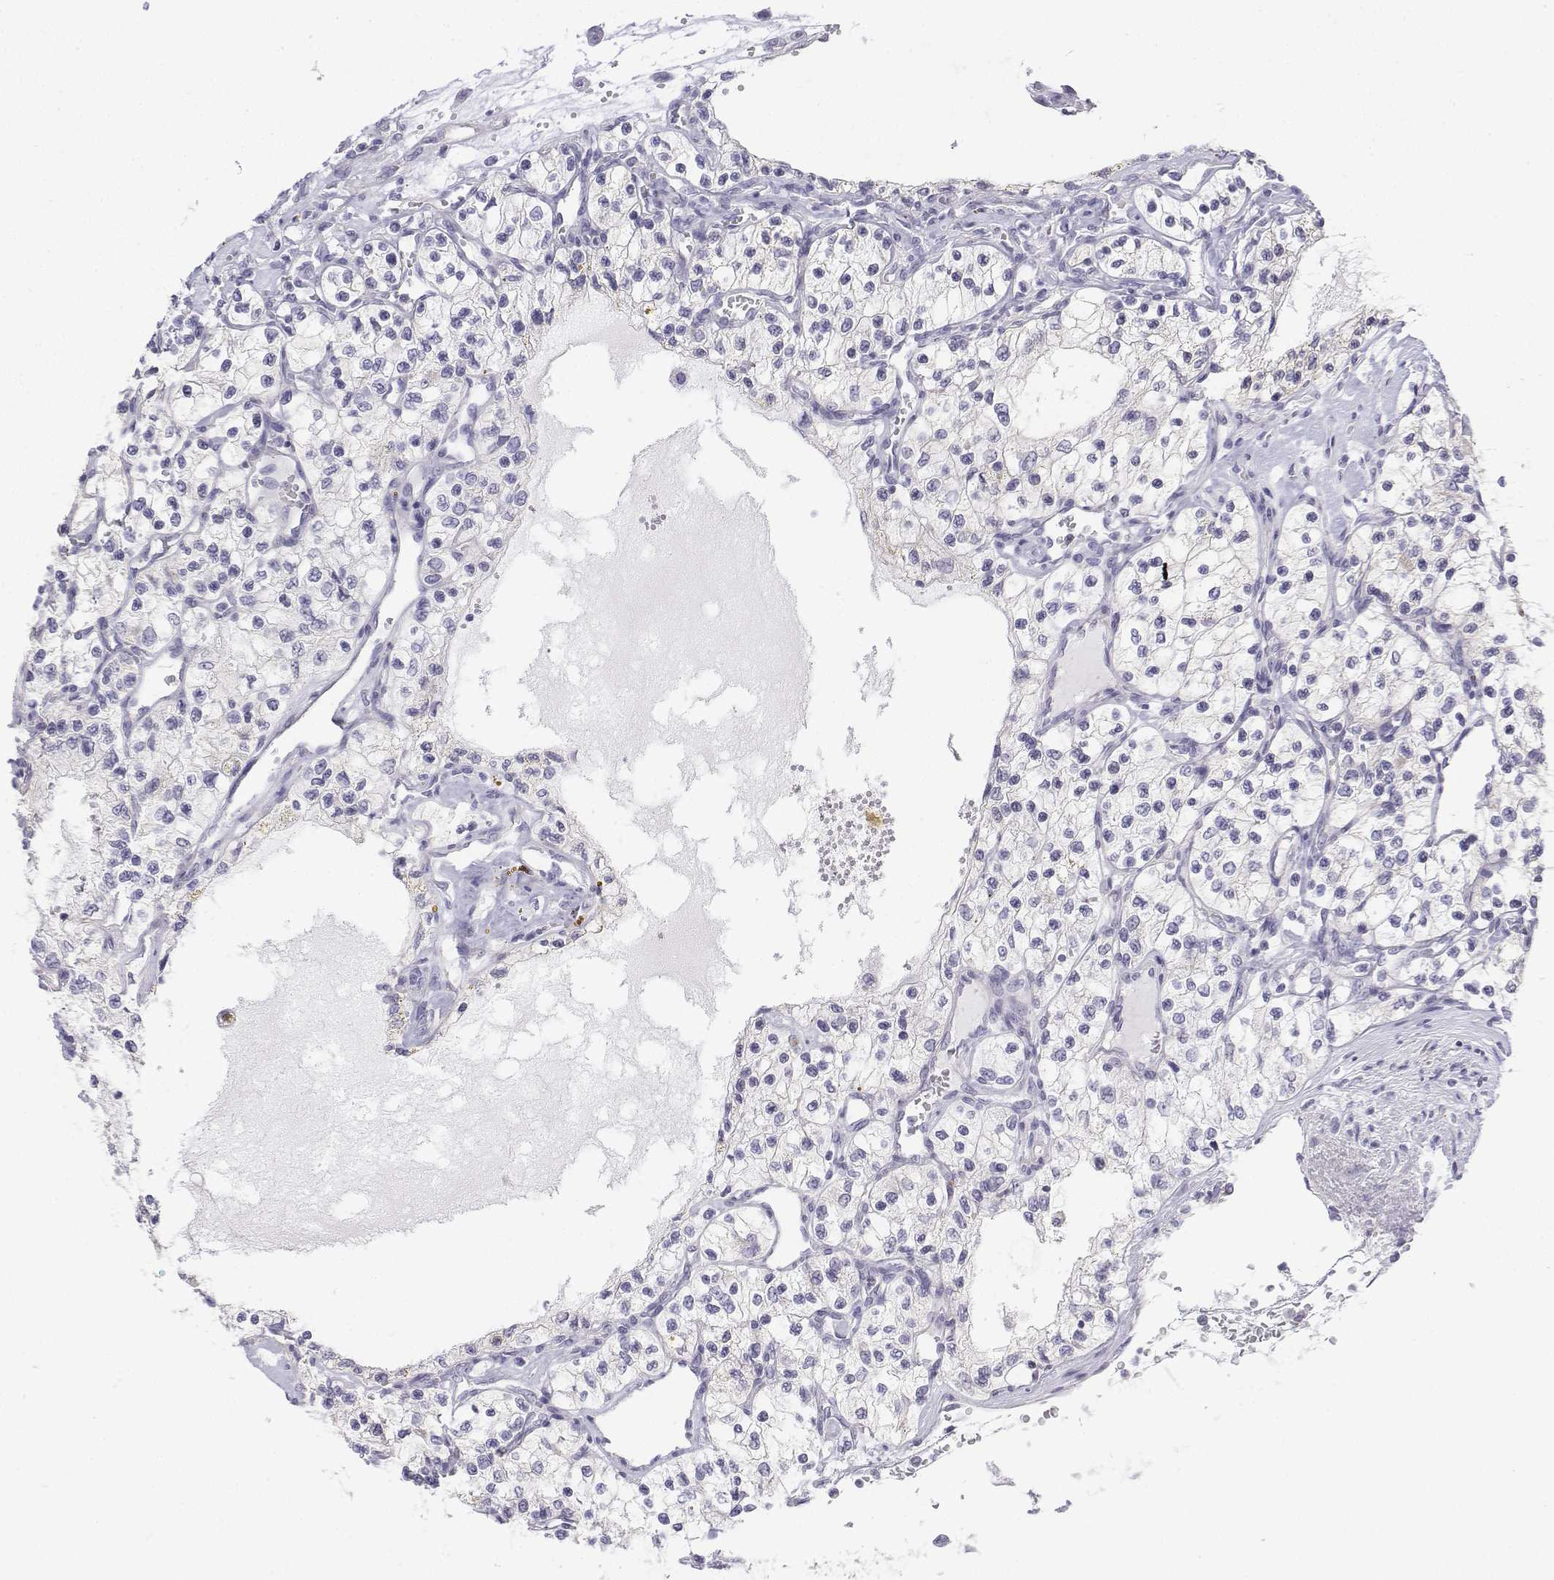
{"staining": {"intensity": "negative", "quantity": "none", "location": "none"}, "tissue": "renal cancer", "cell_type": "Tumor cells", "image_type": "cancer", "snomed": [{"axis": "morphology", "description": "Adenocarcinoma, NOS"}, {"axis": "topography", "description": "Kidney"}], "caption": "Micrograph shows no significant protein positivity in tumor cells of renal cancer.", "gene": "LGSN", "patient": {"sex": "female", "age": 69}}